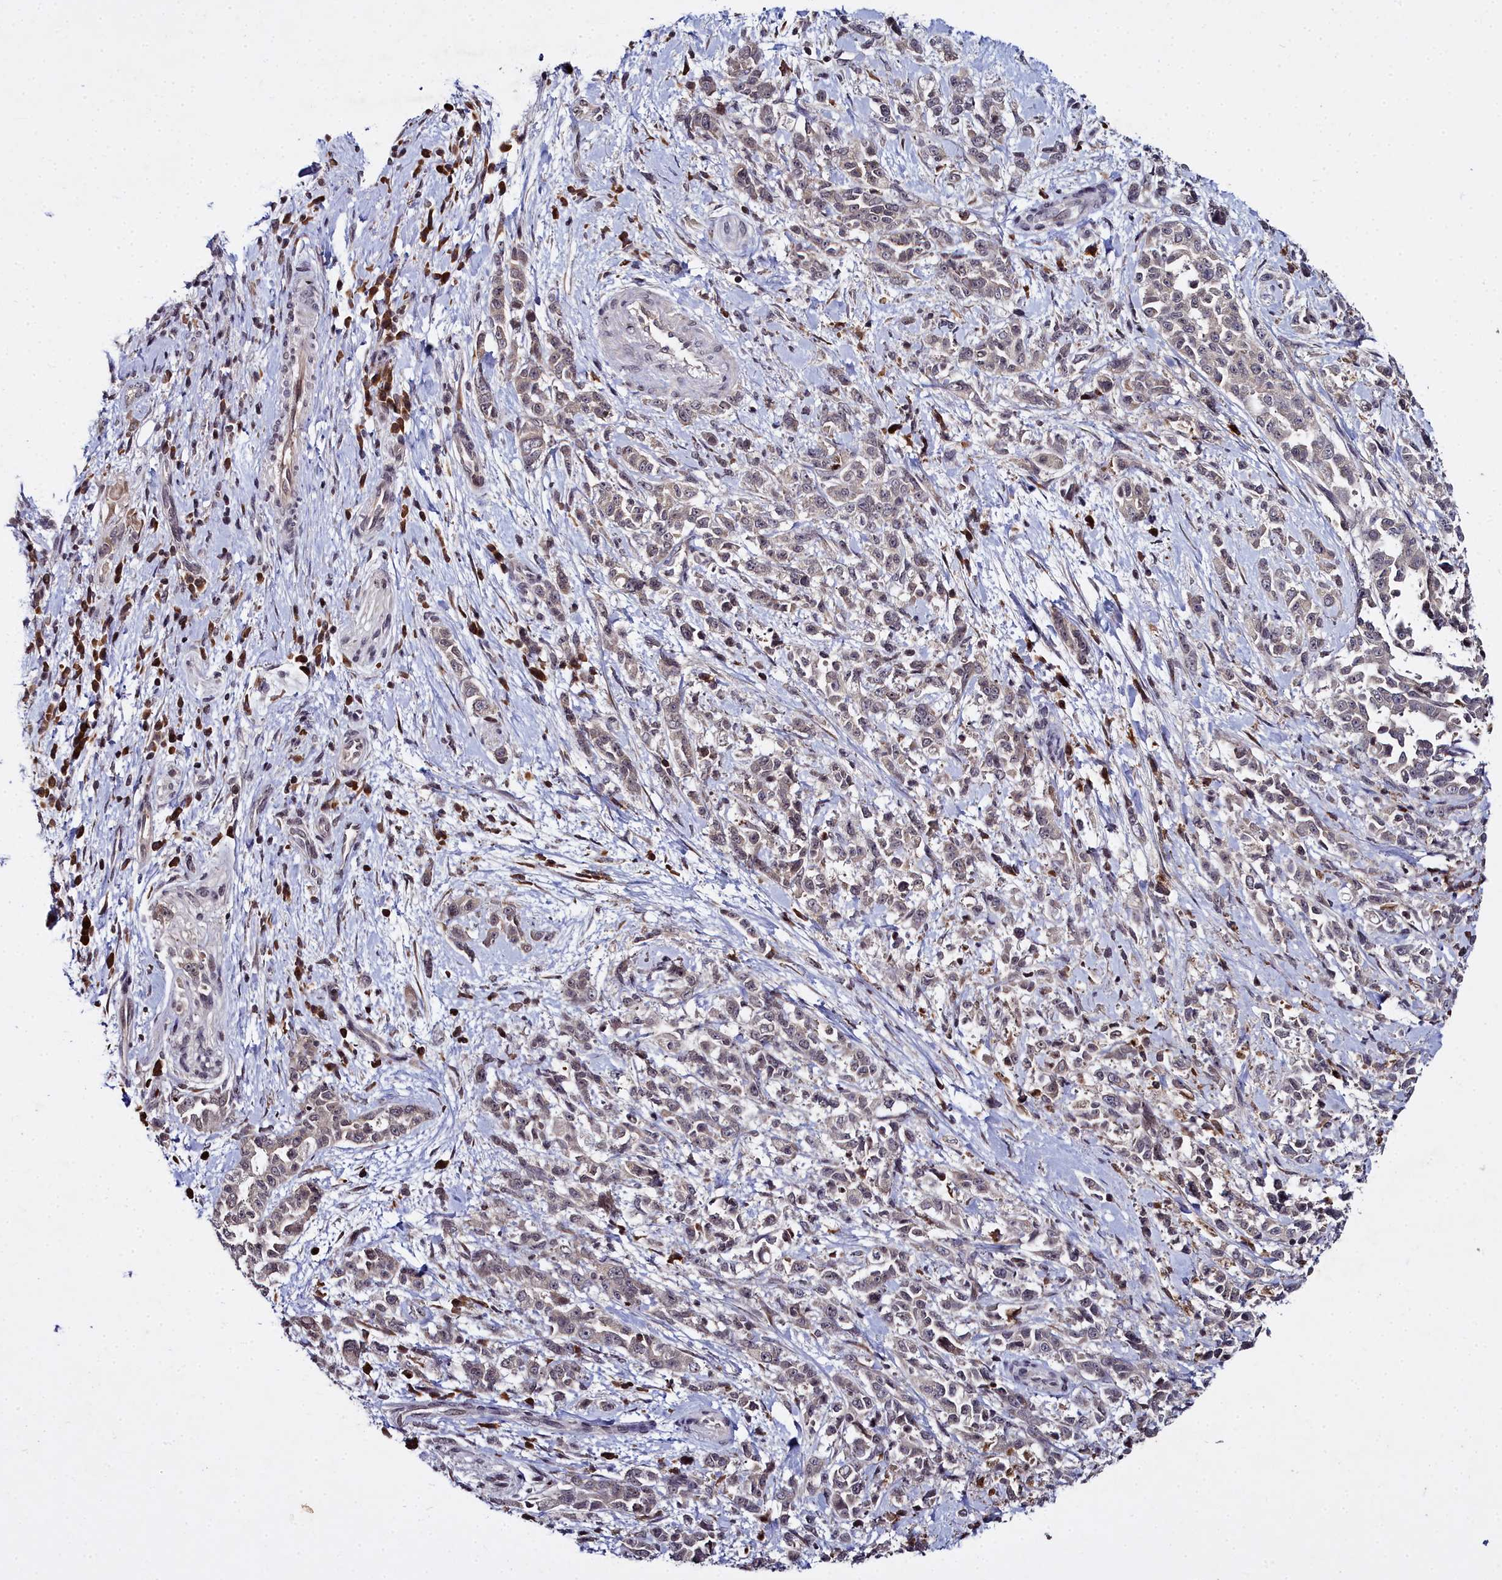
{"staining": {"intensity": "weak", "quantity": ">75%", "location": "cytoplasmic/membranous"}, "tissue": "pancreatic cancer", "cell_type": "Tumor cells", "image_type": "cancer", "snomed": [{"axis": "morphology", "description": "Normal tissue, NOS"}, {"axis": "morphology", "description": "Adenocarcinoma, NOS"}, {"axis": "topography", "description": "Pancreas"}], "caption": "DAB (3,3'-diaminobenzidine) immunohistochemical staining of human adenocarcinoma (pancreatic) reveals weak cytoplasmic/membranous protein expression in approximately >75% of tumor cells. The staining was performed using DAB (3,3'-diaminobenzidine) to visualize the protein expression in brown, while the nuclei were stained in blue with hematoxylin (Magnification: 20x).", "gene": "FZD4", "patient": {"sex": "female", "age": 64}}